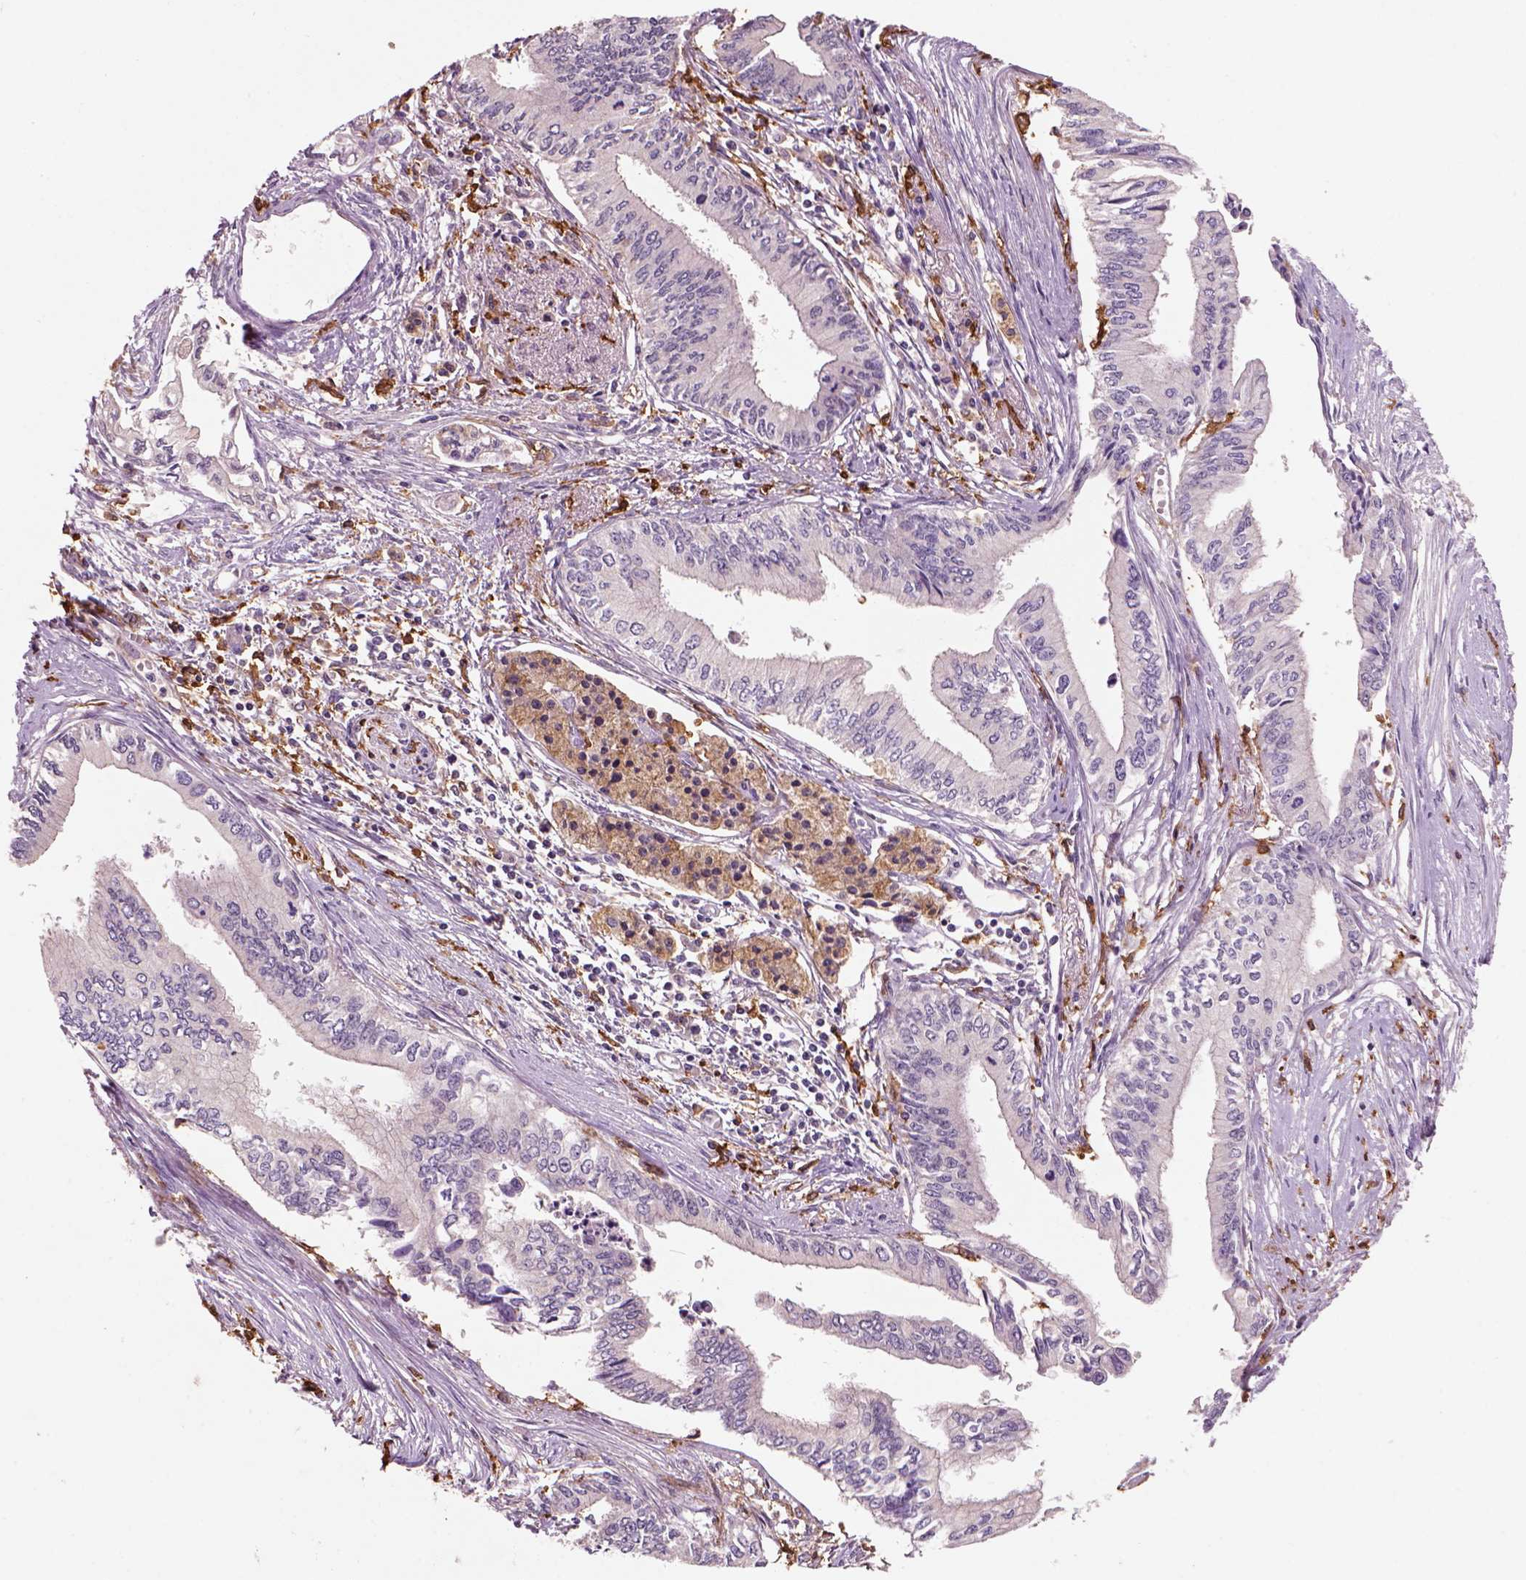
{"staining": {"intensity": "negative", "quantity": "none", "location": "none"}, "tissue": "pancreatic cancer", "cell_type": "Tumor cells", "image_type": "cancer", "snomed": [{"axis": "morphology", "description": "Adenocarcinoma, NOS"}, {"axis": "topography", "description": "Pancreas"}], "caption": "The IHC micrograph has no significant staining in tumor cells of pancreatic adenocarcinoma tissue. Brightfield microscopy of IHC stained with DAB (brown) and hematoxylin (blue), captured at high magnification.", "gene": "CD14", "patient": {"sex": "female", "age": 61}}